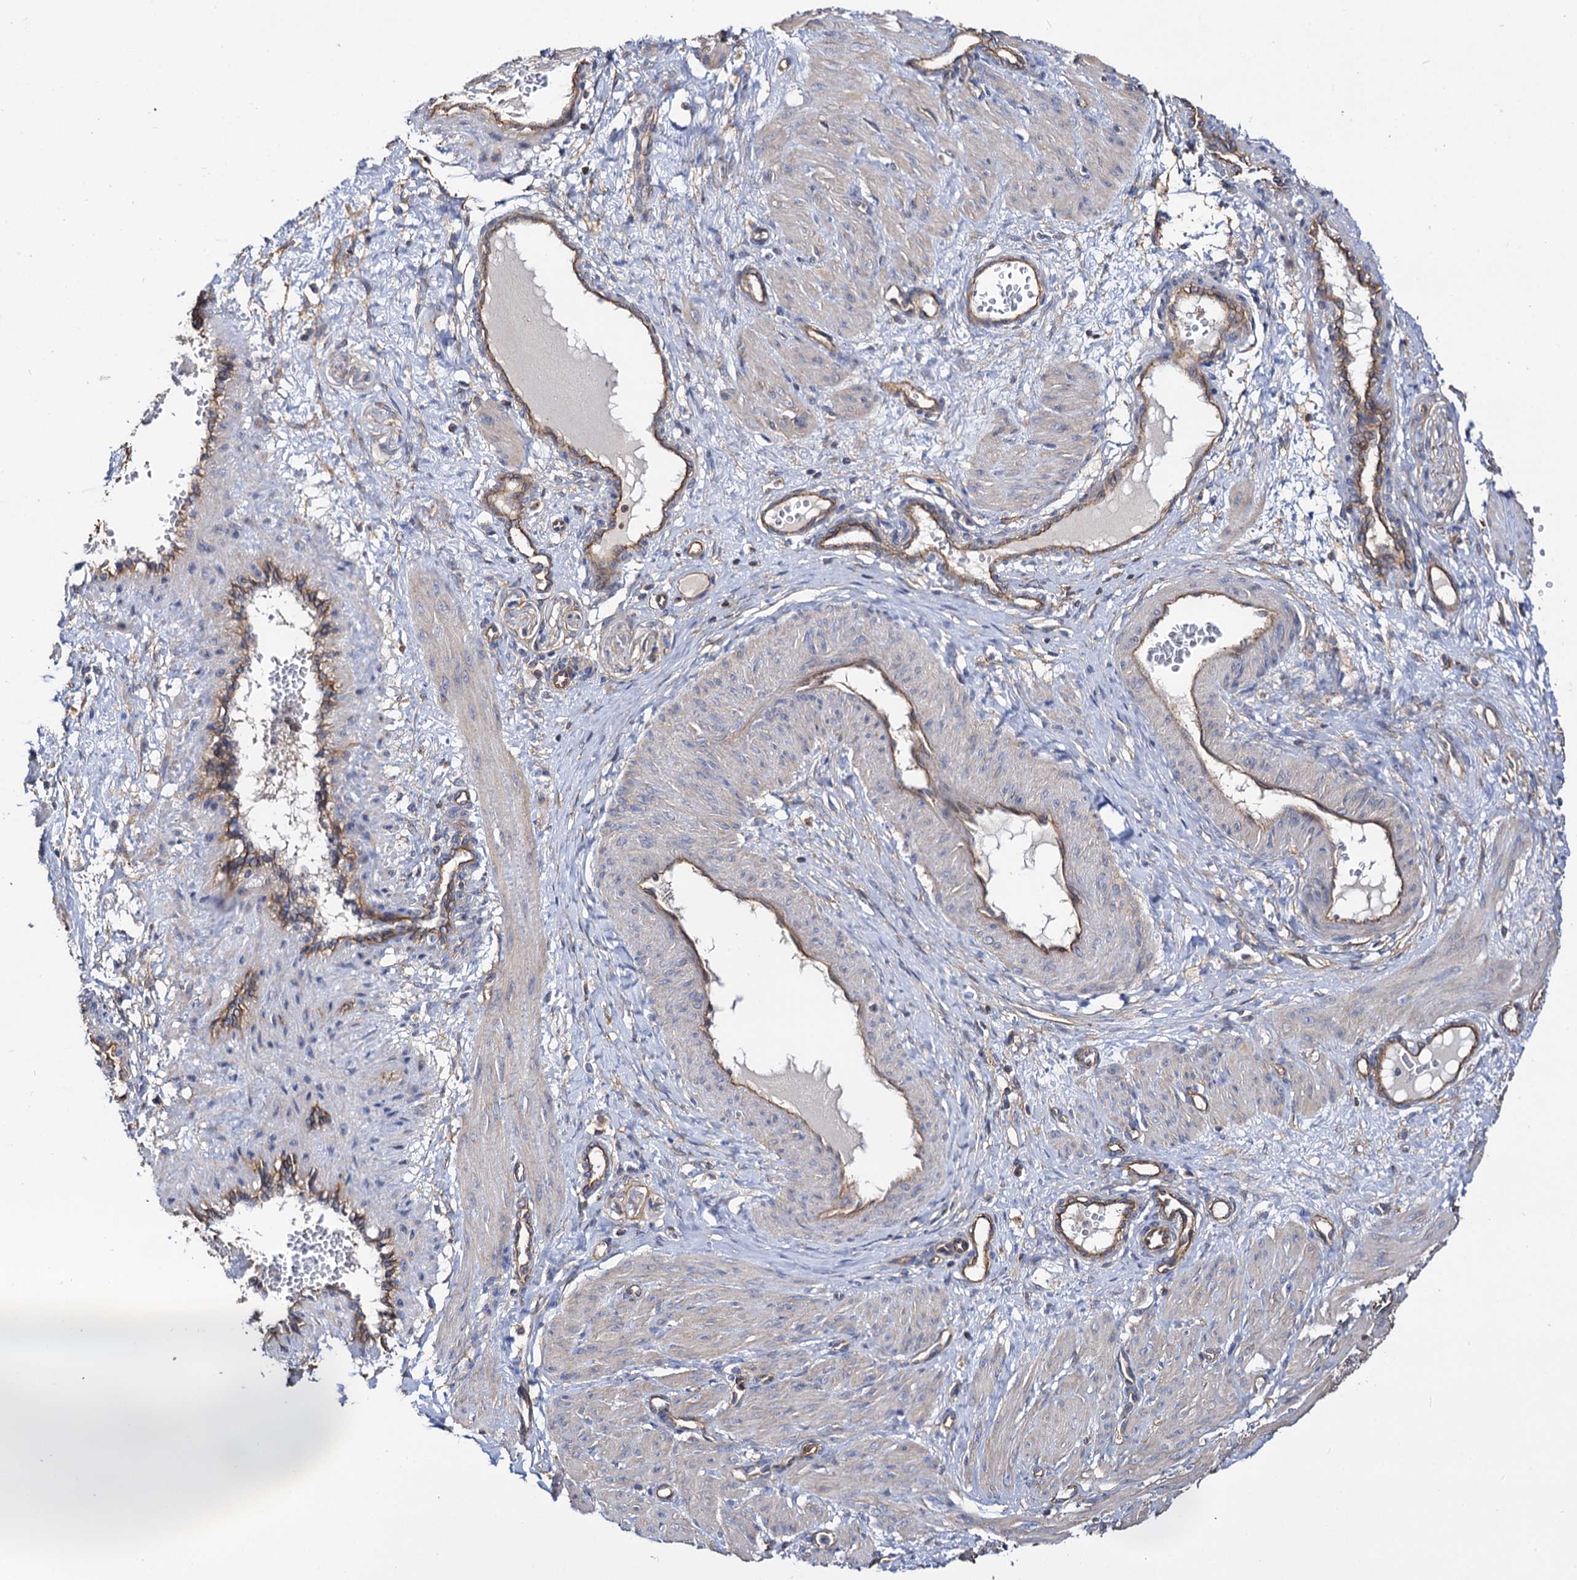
{"staining": {"intensity": "negative", "quantity": "none", "location": "none"}, "tissue": "smooth muscle", "cell_type": "Smooth muscle cells", "image_type": "normal", "snomed": [{"axis": "morphology", "description": "Normal tissue, NOS"}, {"axis": "topography", "description": "Endometrium"}], "caption": "This is an immunohistochemistry histopathology image of unremarkable human smooth muscle. There is no staining in smooth muscle cells.", "gene": "IDI1", "patient": {"sex": "female", "age": 33}}